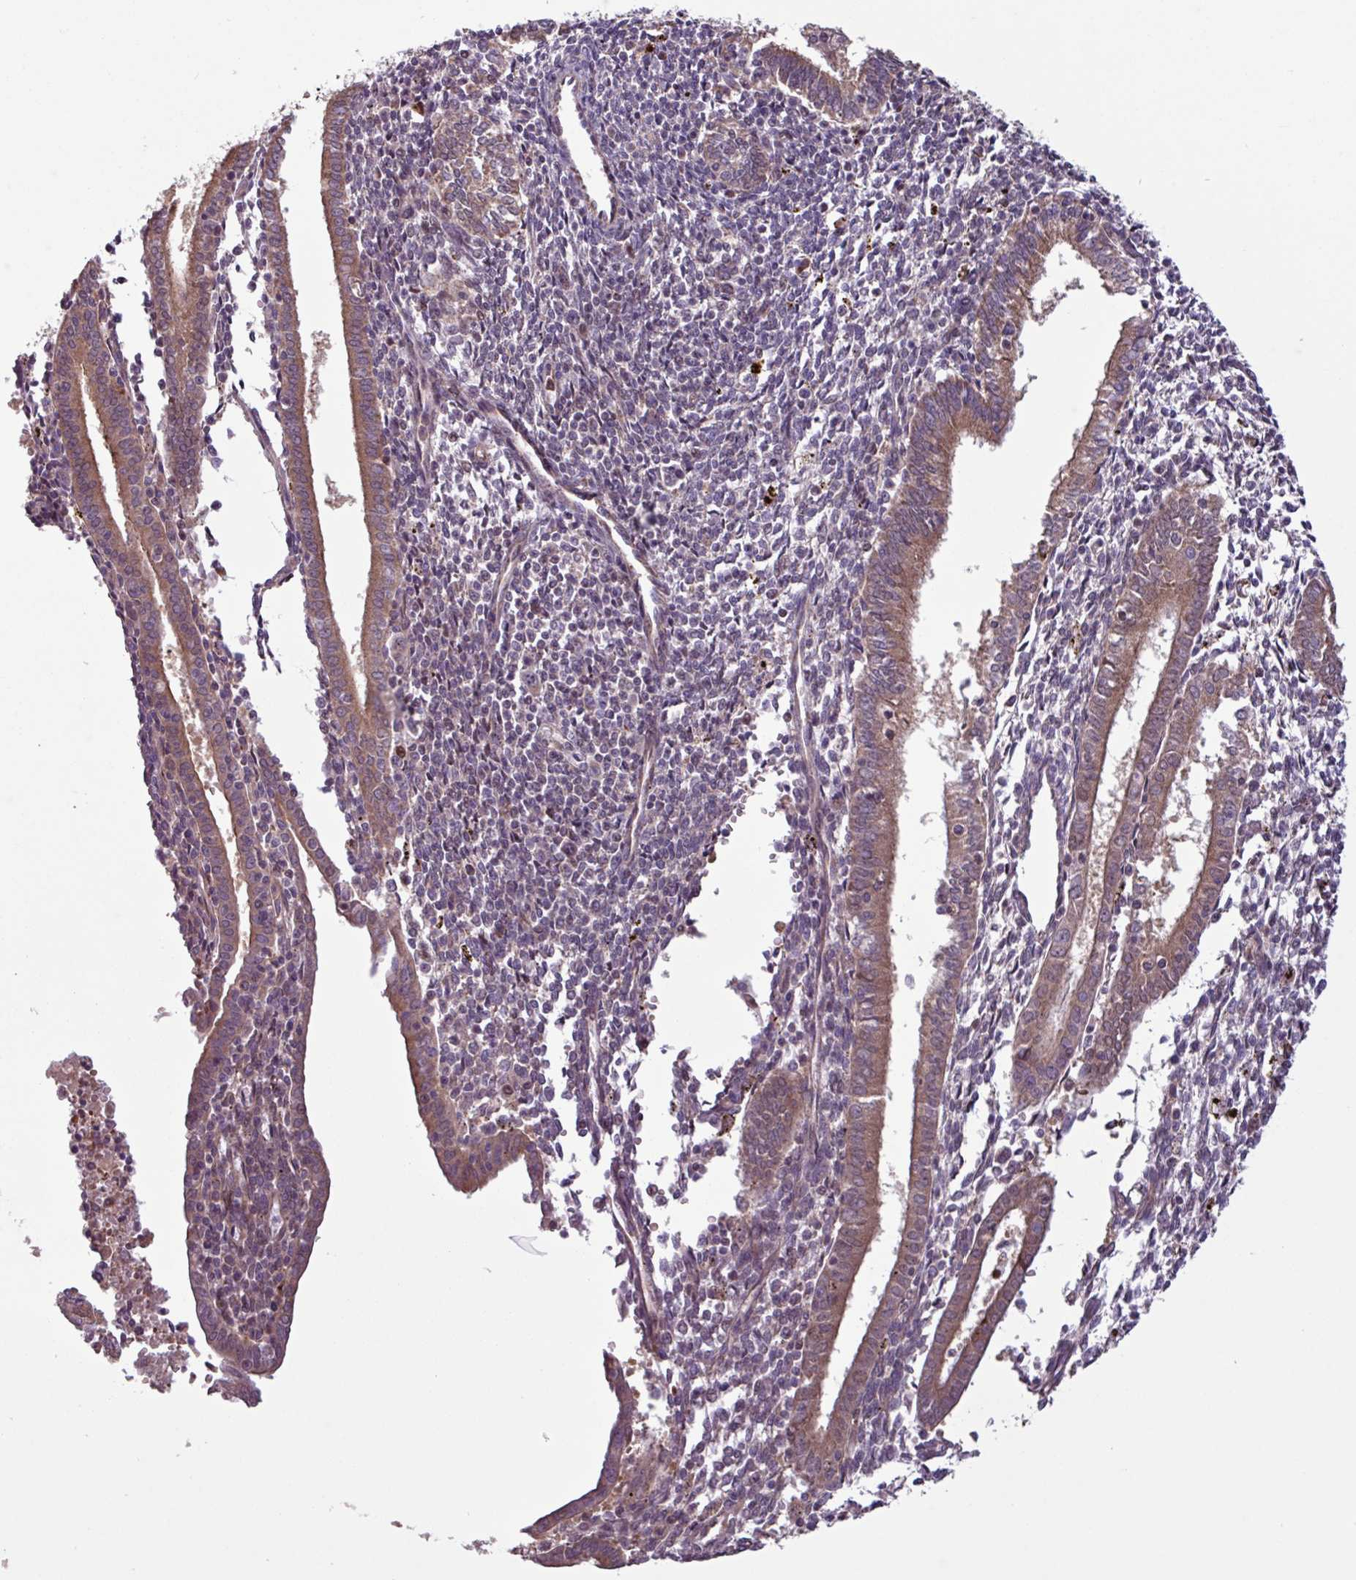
{"staining": {"intensity": "moderate", "quantity": "<25%", "location": "cytoplasmic/membranous,nuclear"}, "tissue": "endometrium", "cell_type": "Cells in endometrial stroma", "image_type": "normal", "snomed": [{"axis": "morphology", "description": "Normal tissue, NOS"}, {"axis": "topography", "description": "Endometrium"}], "caption": "Immunohistochemistry of unremarkable human endometrium demonstrates low levels of moderate cytoplasmic/membranous,nuclear positivity in about <25% of cells in endometrial stroma.", "gene": "PDPR", "patient": {"sex": "female", "age": 41}}